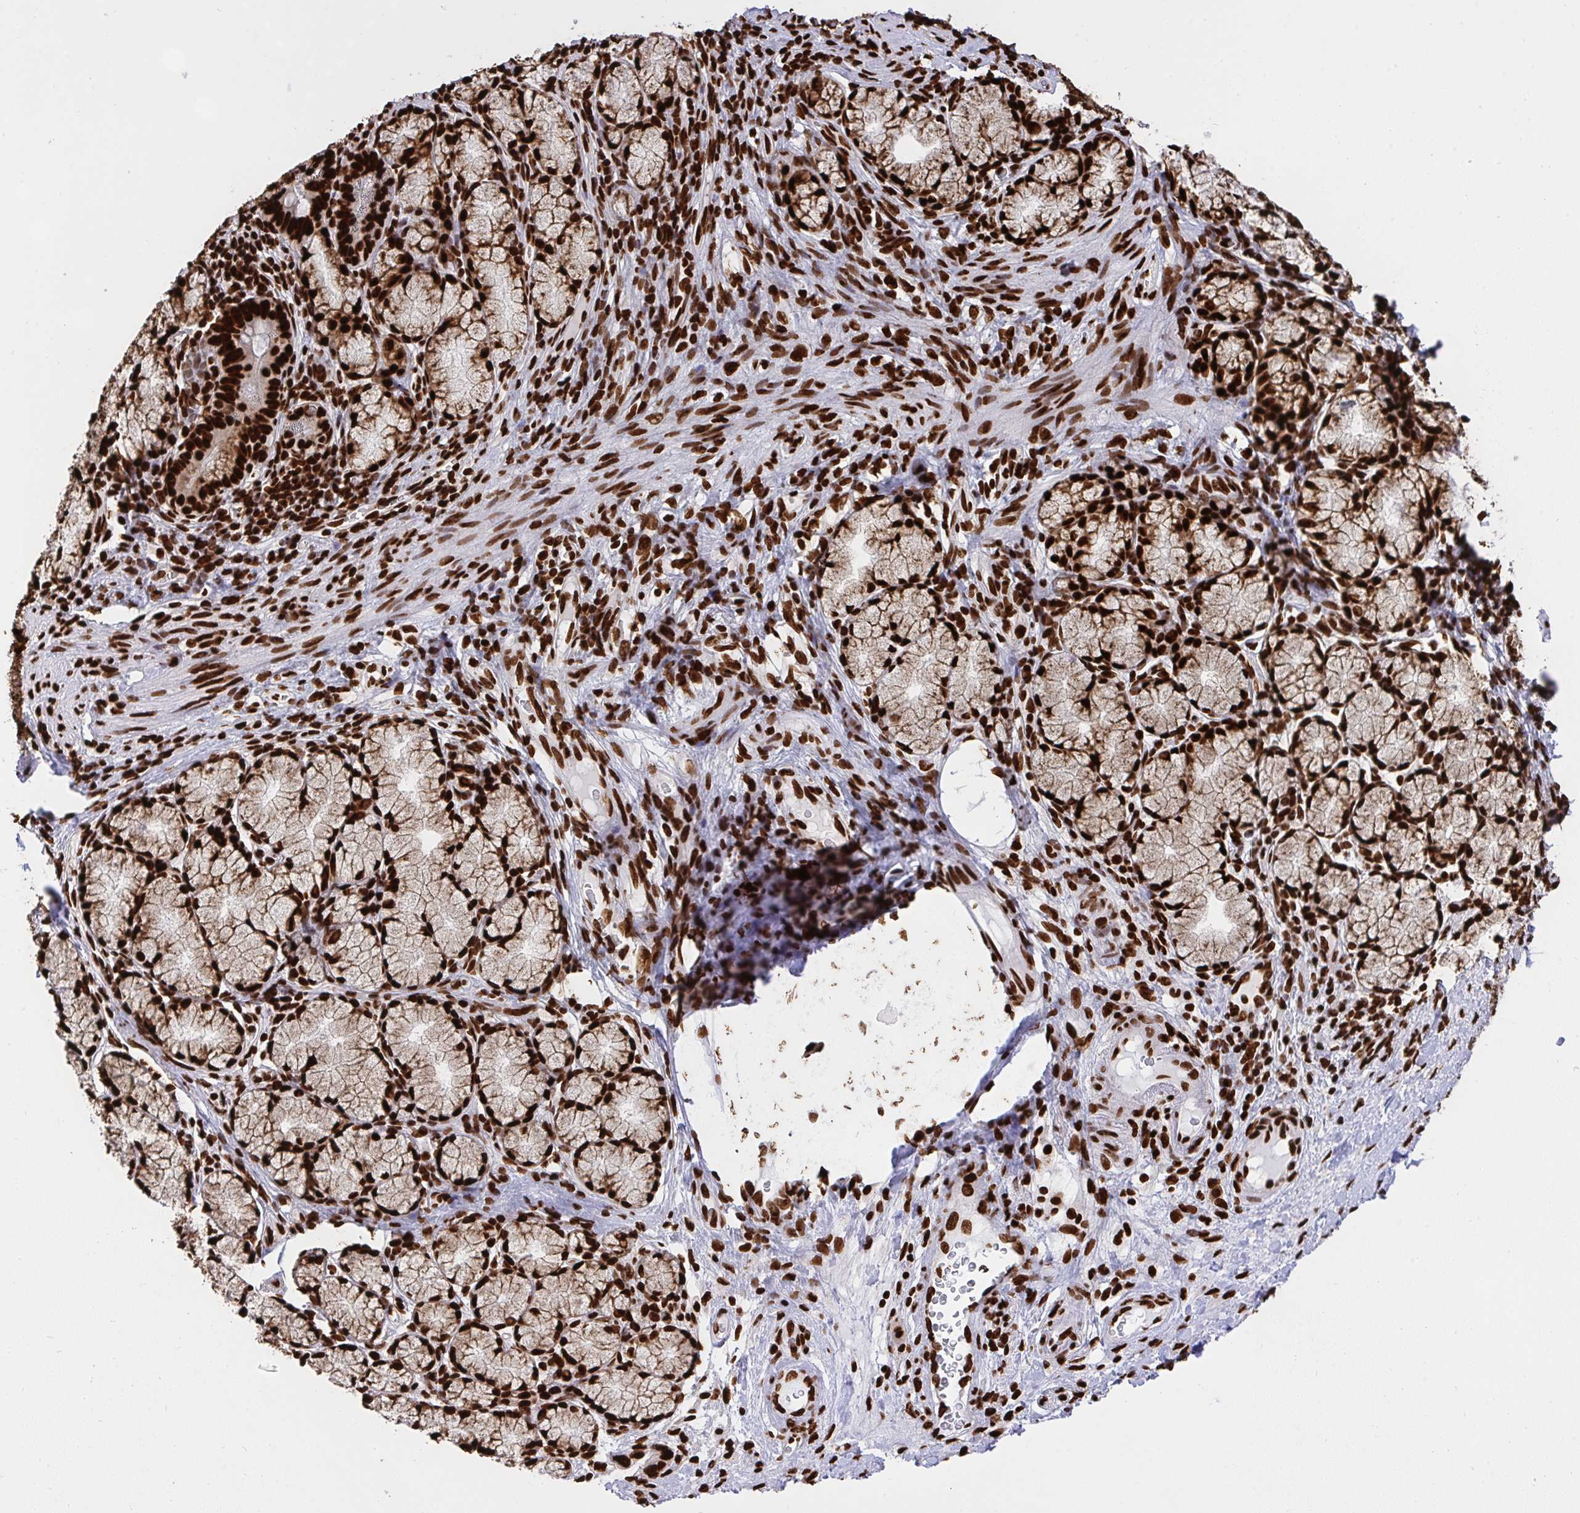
{"staining": {"intensity": "strong", "quantity": ">75%", "location": "nuclear"}, "tissue": "pancreatic cancer", "cell_type": "Tumor cells", "image_type": "cancer", "snomed": [{"axis": "morphology", "description": "Adenocarcinoma, NOS"}, {"axis": "topography", "description": "Pancreas"}], "caption": "Protein staining reveals strong nuclear positivity in about >75% of tumor cells in adenocarcinoma (pancreatic).", "gene": "HNRNPL", "patient": {"sex": "male", "age": 70}}